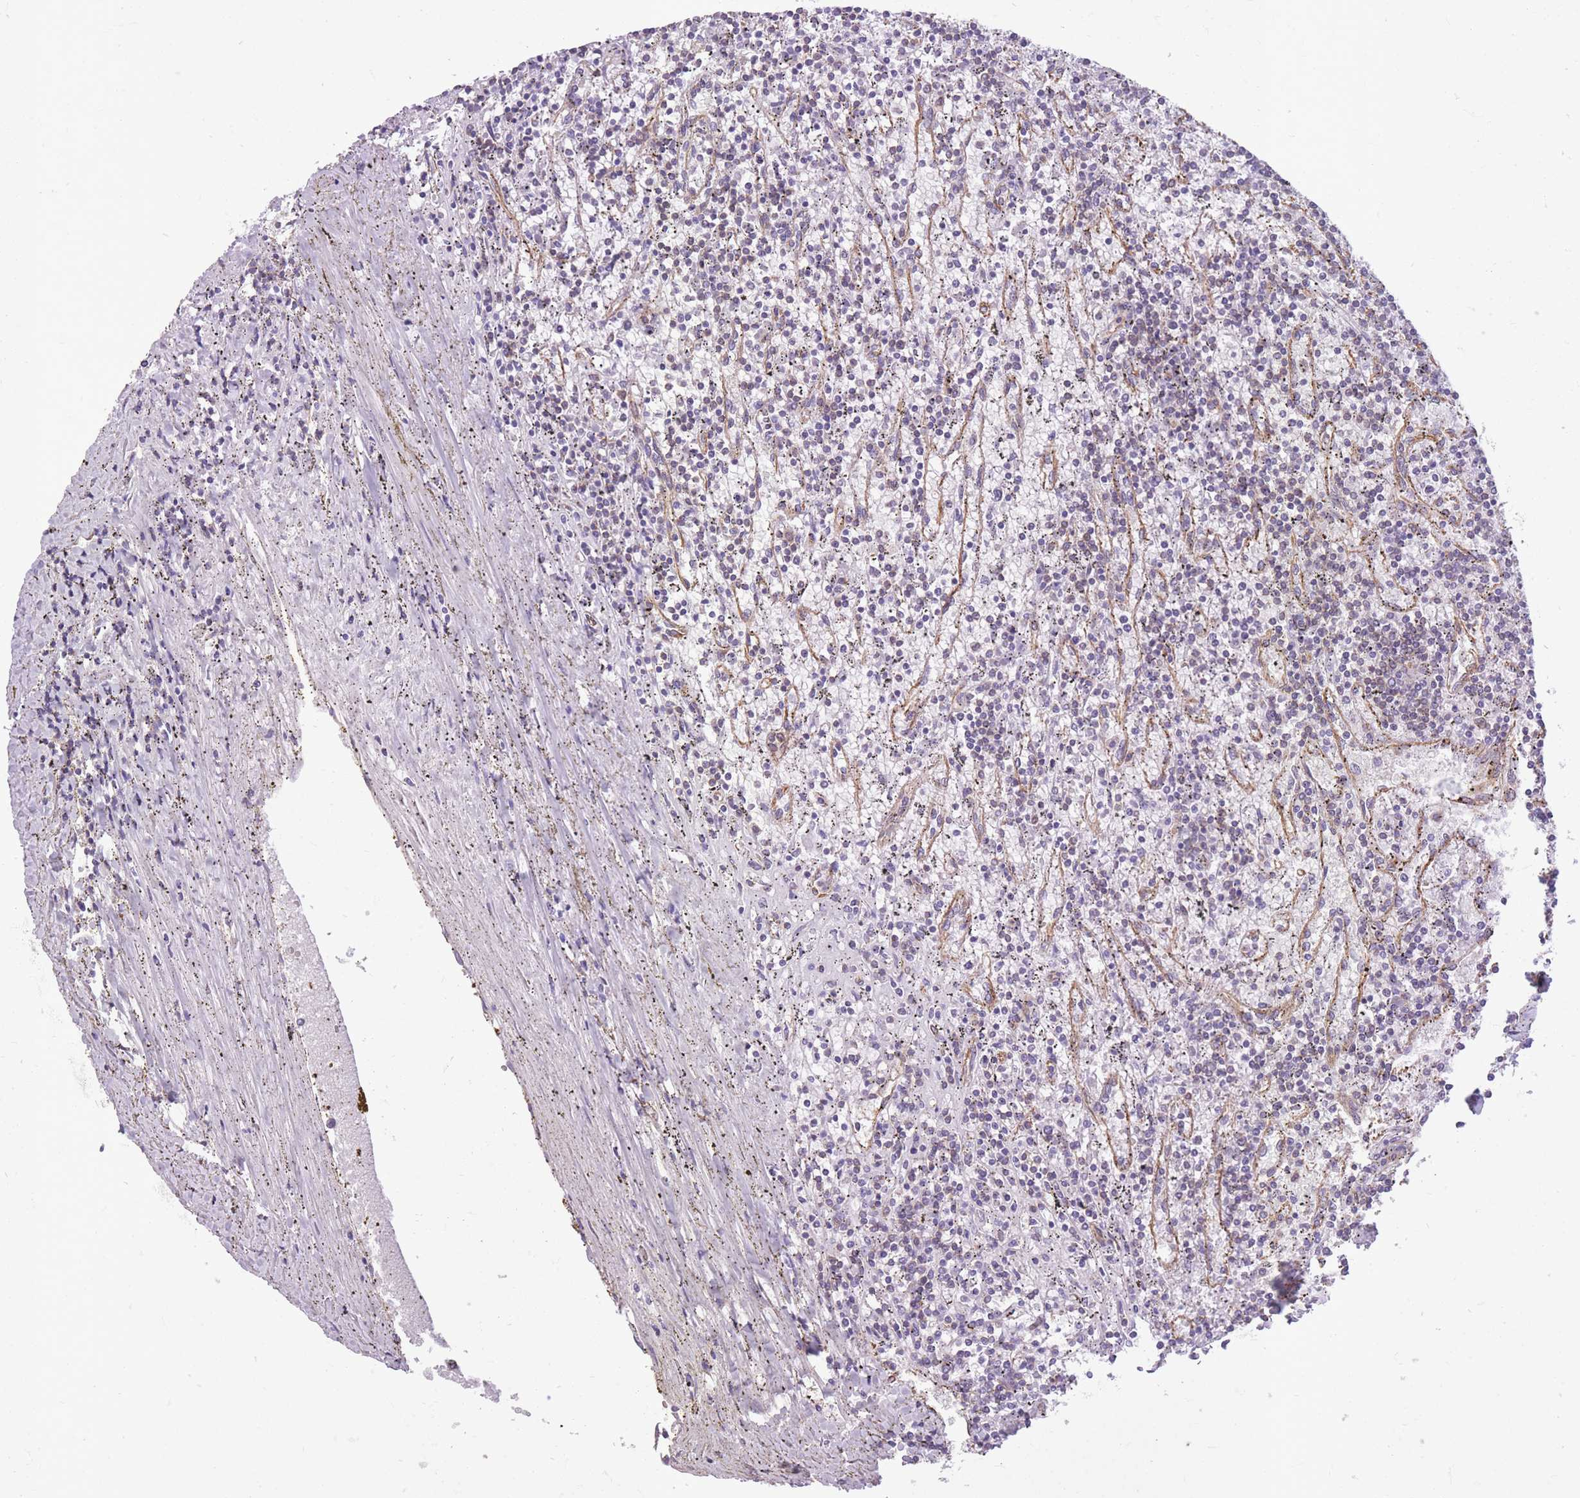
{"staining": {"intensity": "negative", "quantity": "none", "location": "none"}, "tissue": "lymphoma", "cell_type": "Tumor cells", "image_type": "cancer", "snomed": [{"axis": "morphology", "description": "Malignant lymphoma, non-Hodgkin's type, Low grade"}, {"axis": "topography", "description": "Spleen"}], "caption": "This histopathology image is of low-grade malignant lymphoma, non-Hodgkin's type stained with IHC to label a protein in brown with the nuclei are counter-stained blue. There is no positivity in tumor cells. The staining is performed using DAB brown chromogen with nuclei counter-stained in using hematoxylin.", "gene": "ADD1", "patient": {"sex": "male", "age": 76}}